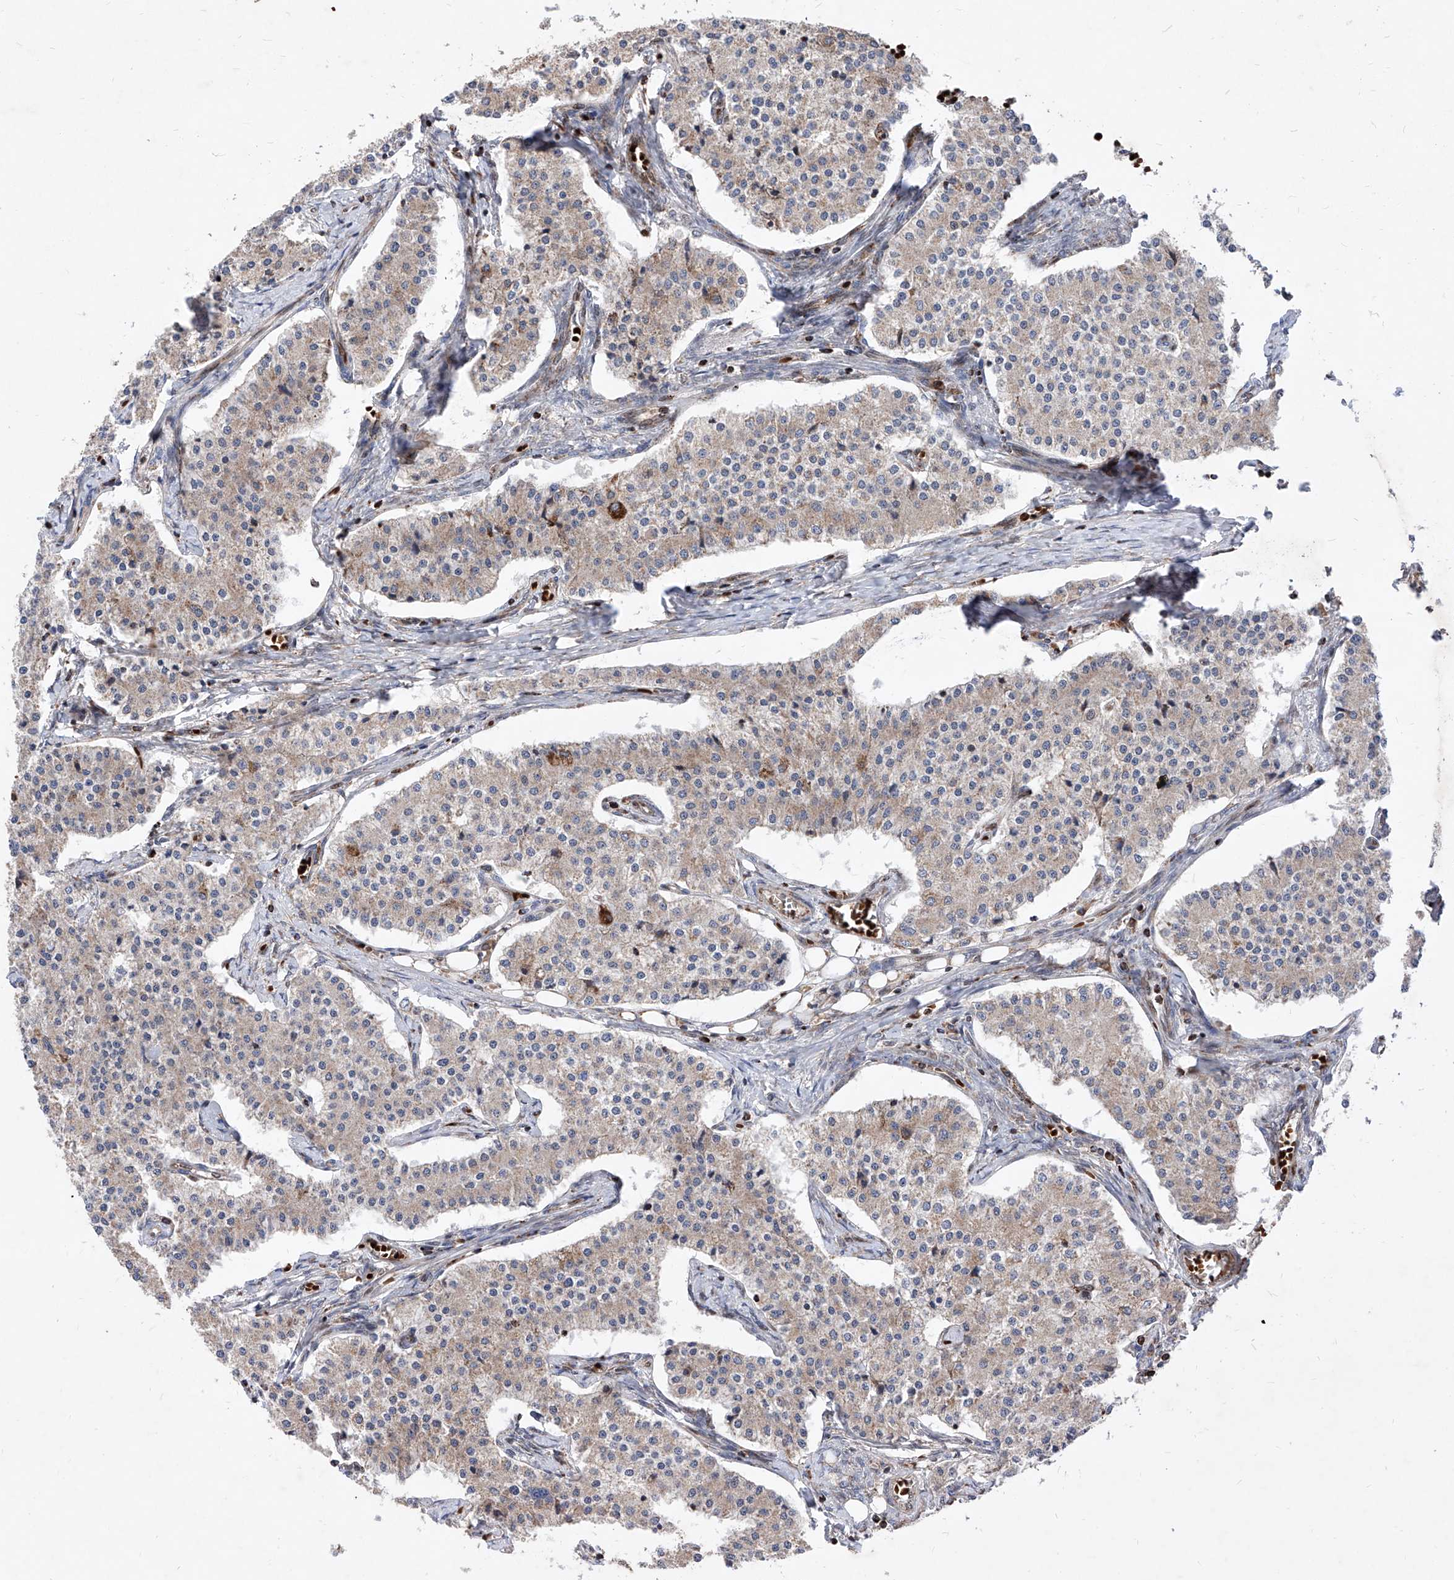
{"staining": {"intensity": "weak", "quantity": ">75%", "location": "cytoplasmic/membranous"}, "tissue": "carcinoid", "cell_type": "Tumor cells", "image_type": "cancer", "snomed": [{"axis": "morphology", "description": "Carcinoid, malignant, NOS"}, {"axis": "topography", "description": "Colon"}], "caption": "A brown stain highlights weak cytoplasmic/membranous expression of a protein in human carcinoid tumor cells.", "gene": "SEMA6A", "patient": {"sex": "female", "age": 52}}